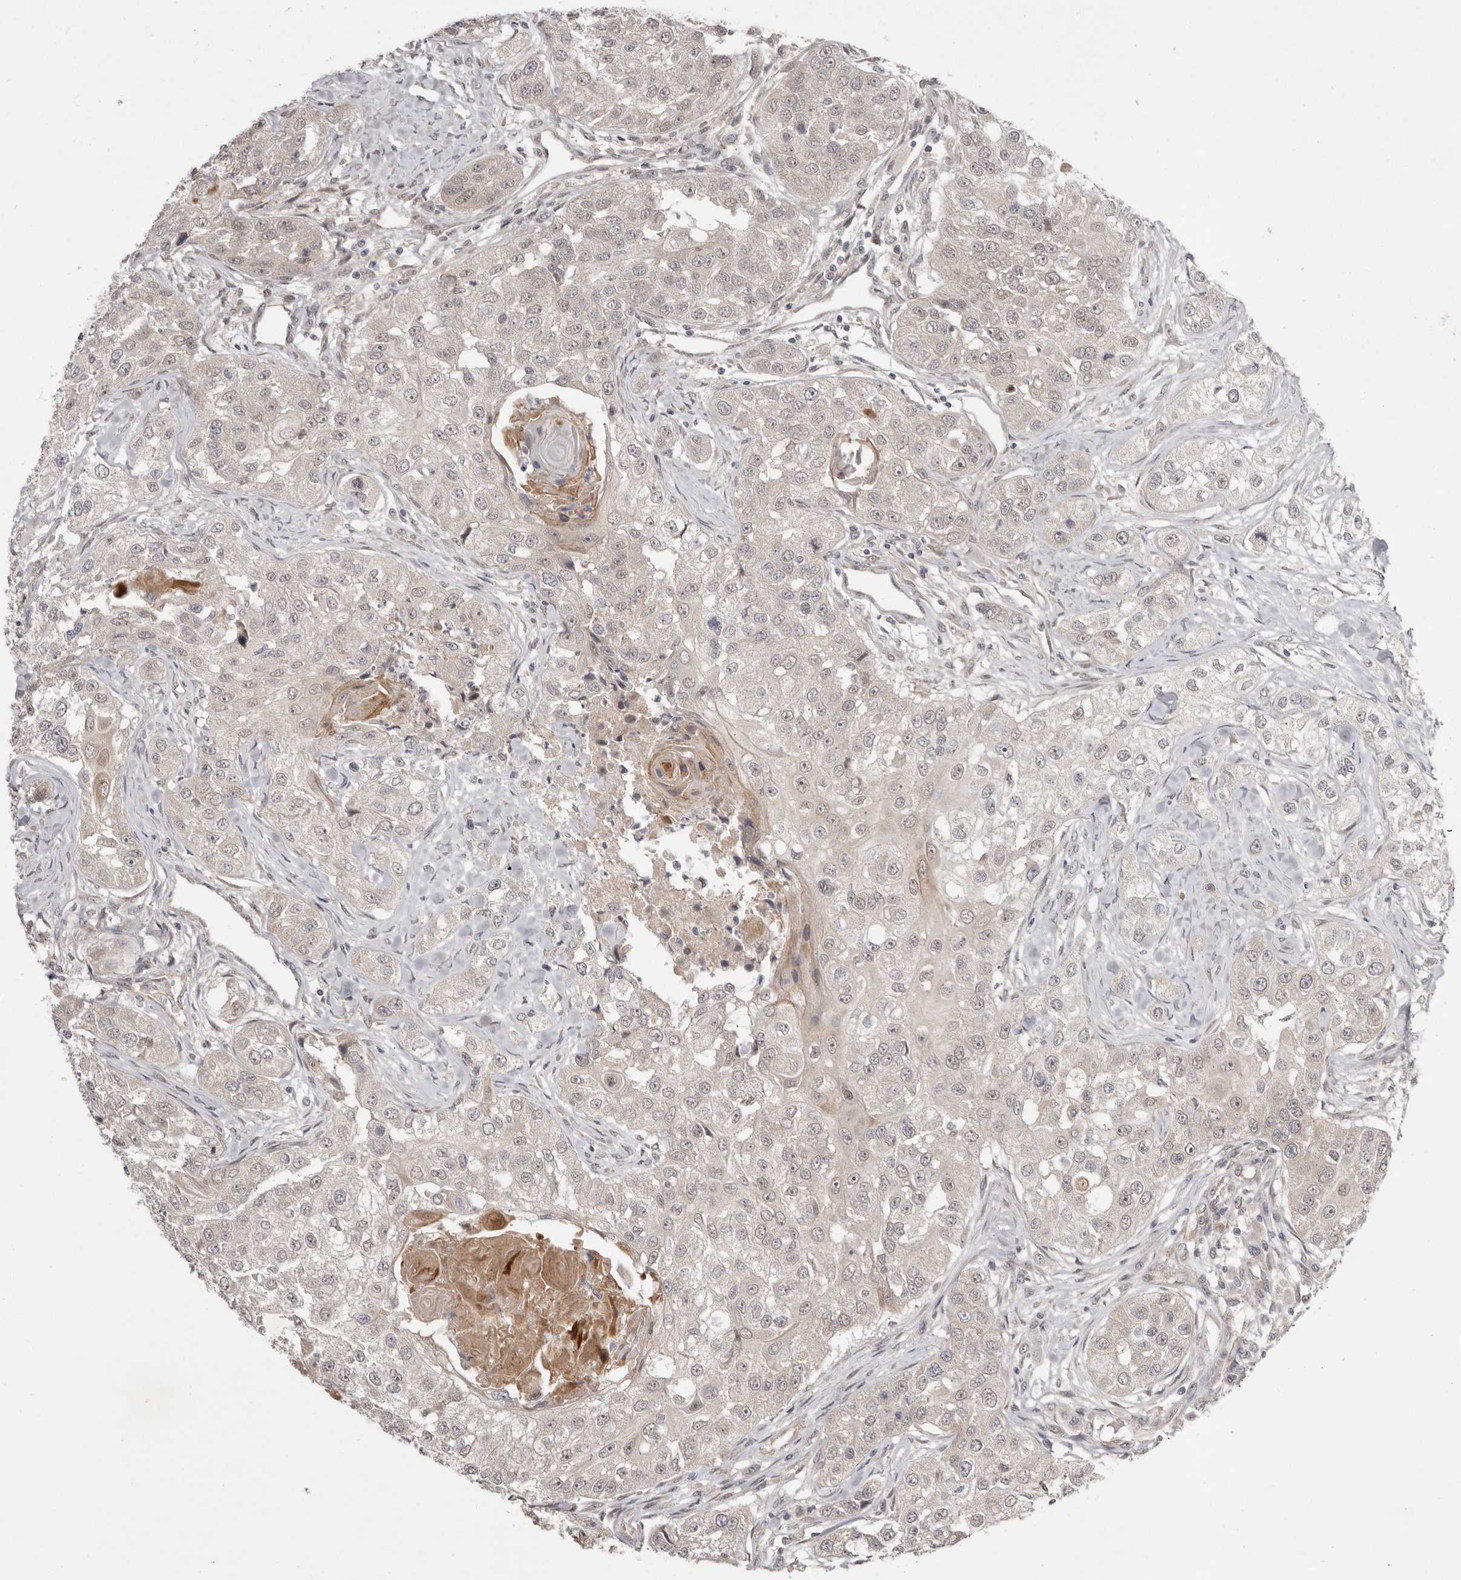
{"staining": {"intensity": "negative", "quantity": "none", "location": "none"}, "tissue": "head and neck cancer", "cell_type": "Tumor cells", "image_type": "cancer", "snomed": [{"axis": "morphology", "description": "Normal tissue, NOS"}, {"axis": "morphology", "description": "Squamous cell carcinoma, NOS"}, {"axis": "topography", "description": "Skeletal muscle"}, {"axis": "topography", "description": "Head-Neck"}], "caption": "The image demonstrates no significant staining in tumor cells of squamous cell carcinoma (head and neck). Nuclei are stained in blue.", "gene": "NSUN4", "patient": {"sex": "male", "age": 51}}